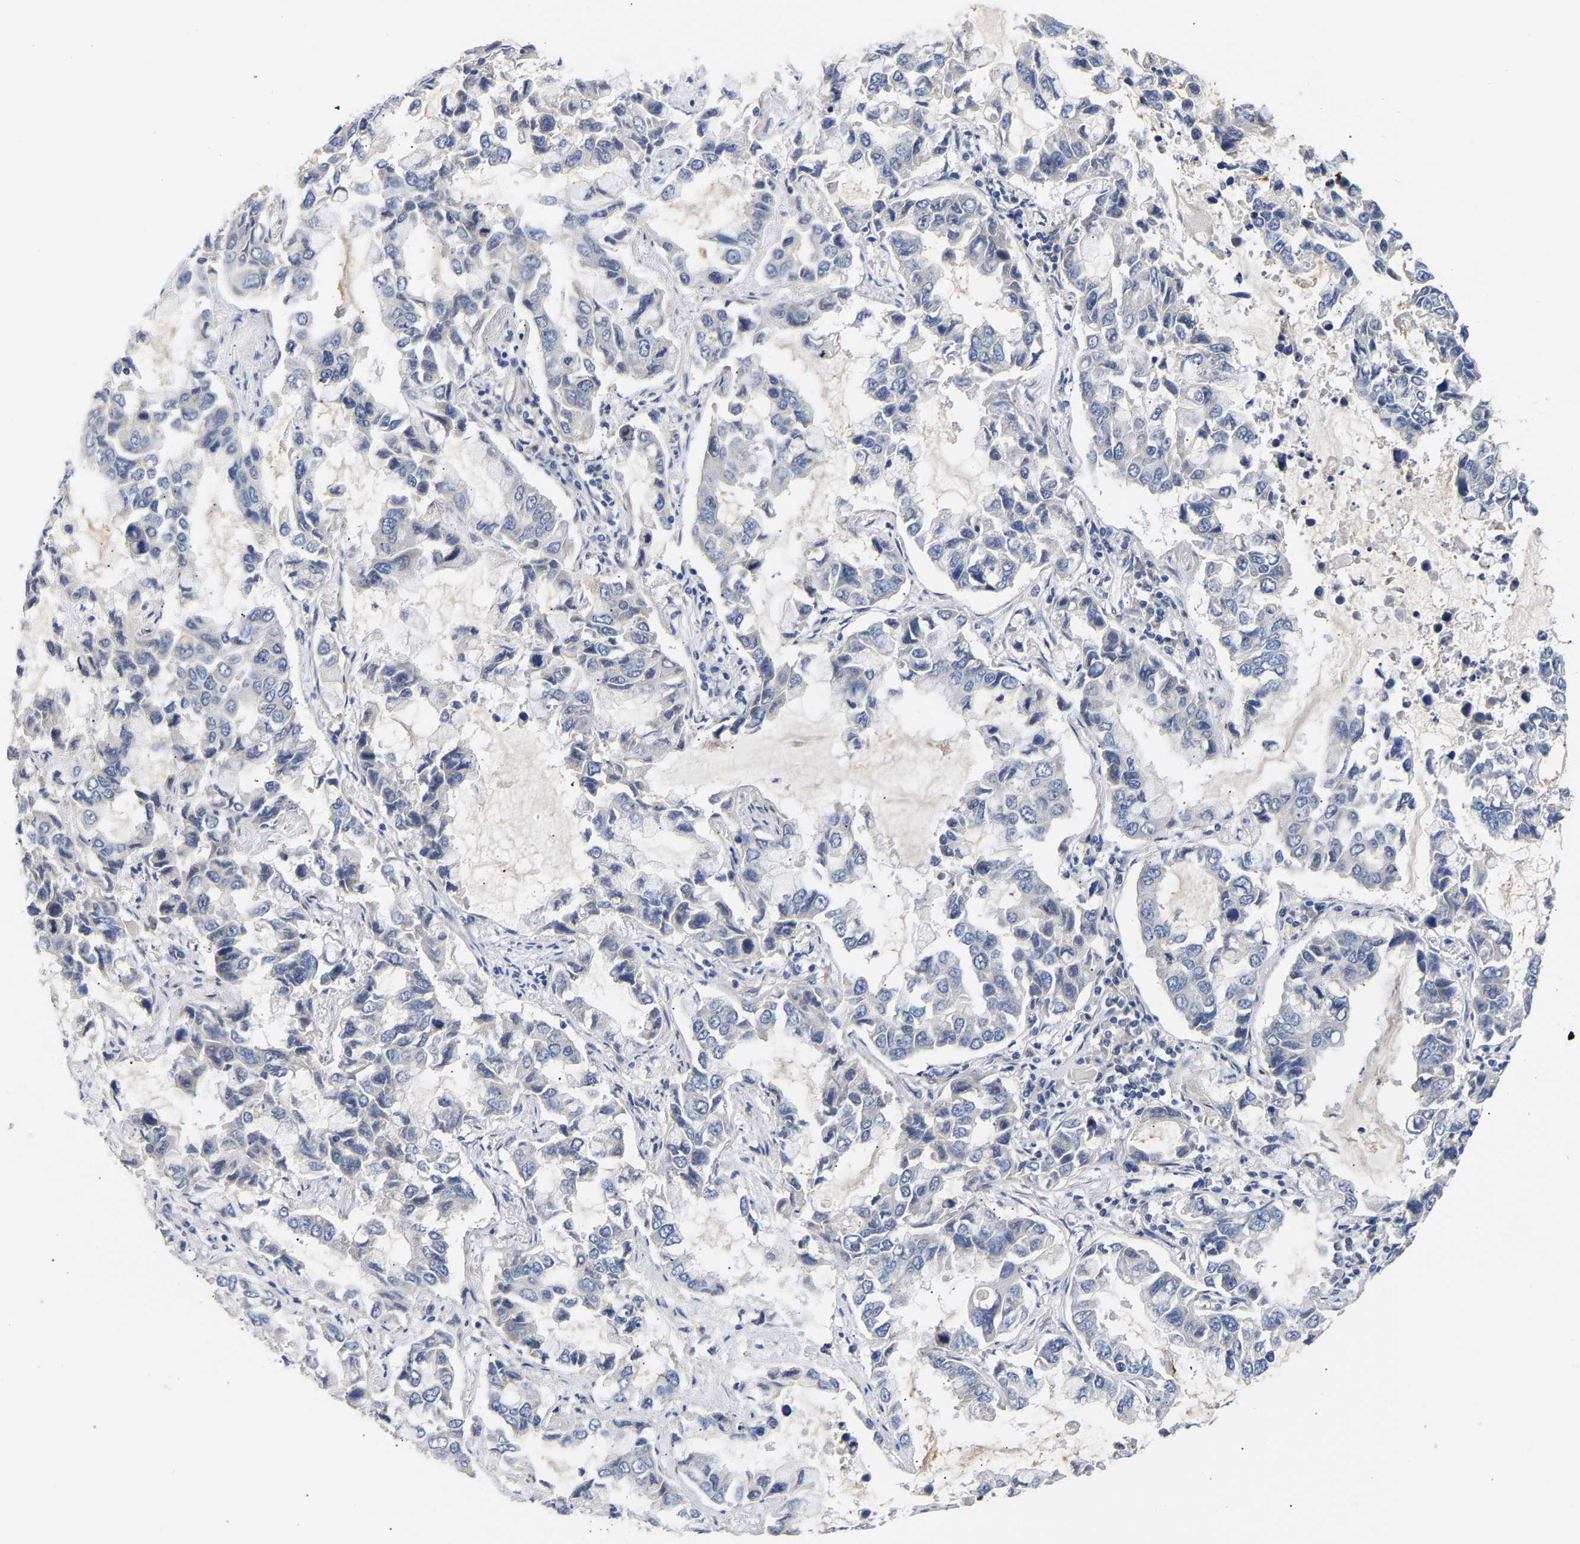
{"staining": {"intensity": "negative", "quantity": "none", "location": "none"}, "tissue": "lung cancer", "cell_type": "Tumor cells", "image_type": "cancer", "snomed": [{"axis": "morphology", "description": "Adenocarcinoma, NOS"}, {"axis": "topography", "description": "Lung"}], "caption": "IHC of human adenocarcinoma (lung) demonstrates no expression in tumor cells.", "gene": "KASH5", "patient": {"sex": "male", "age": 64}}